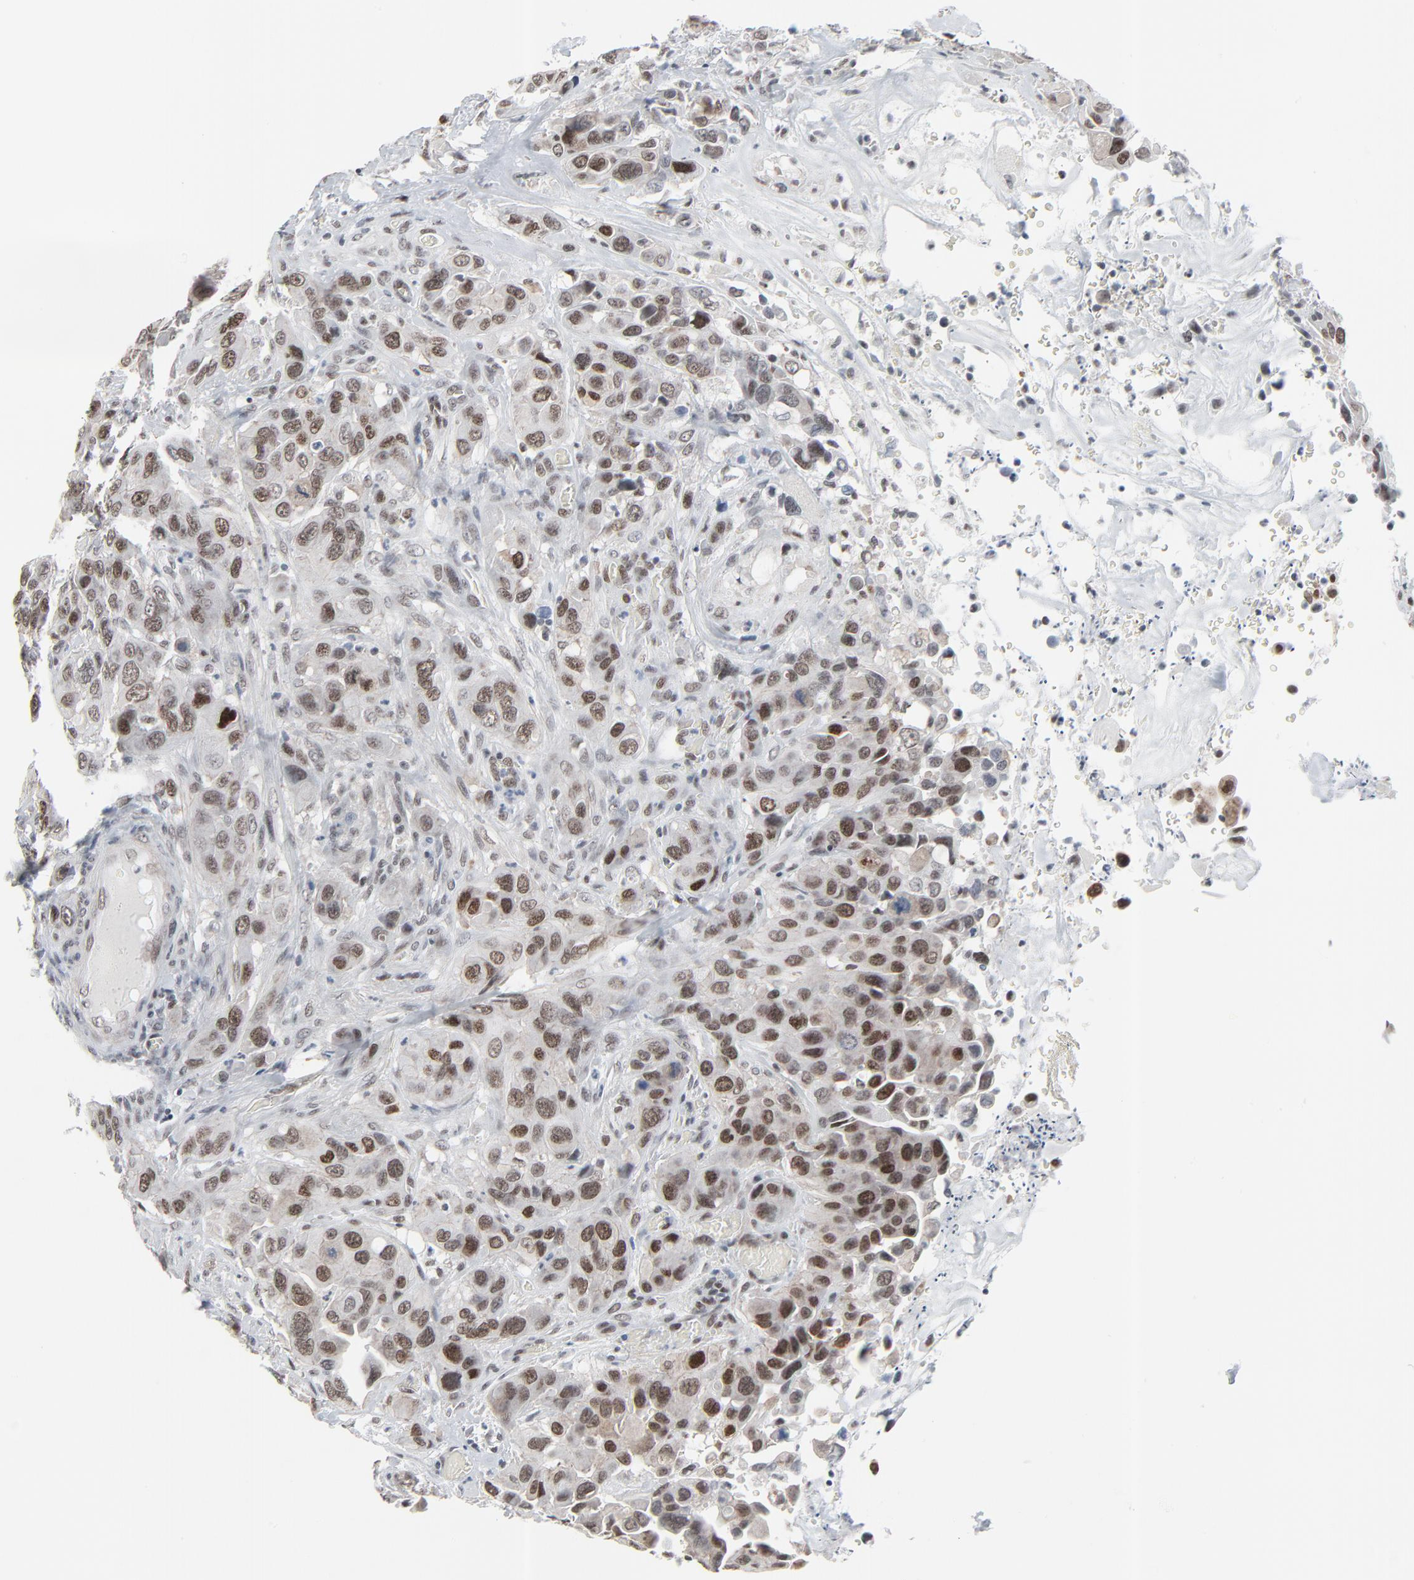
{"staining": {"intensity": "moderate", "quantity": ">75%", "location": "nuclear"}, "tissue": "urothelial cancer", "cell_type": "Tumor cells", "image_type": "cancer", "snomed": [{"axis": "morphology", "description": "Urothelial carcinoma, High grade"}, {"axis": "topography", "description": "Urinary bladder"}], "caption": "Immunohistochemical staining of human urothelial carcinoma (high-grade) exhibits moderate nuclear protein positivity in about >75% of tumor cells.", "gene": "FBXO28", "patient": {"sex": "male", "age": 73}}